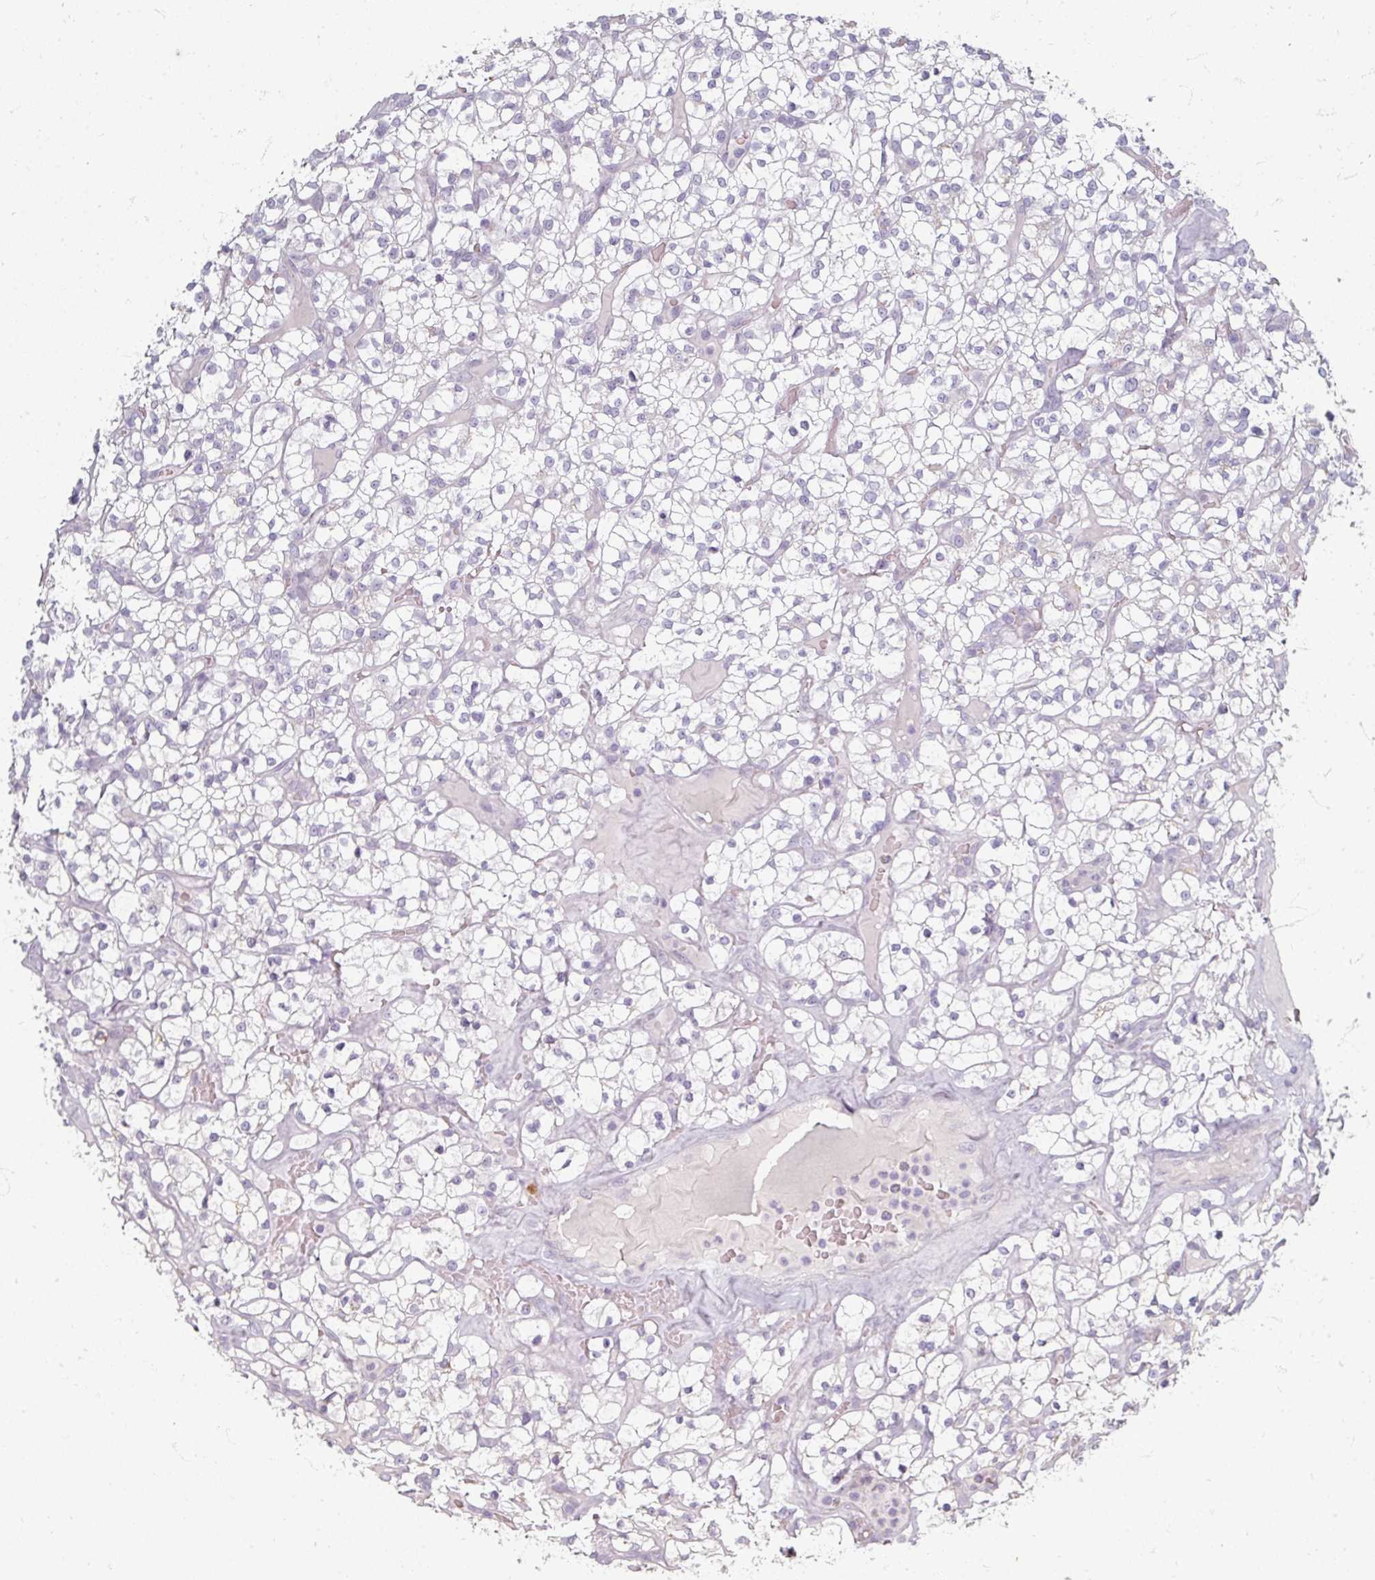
{"staining": {"intensity": "negative", "quantity": "none", "location": "none"}, "tissue": "renal cancer", "cell_type": "Tumor cells", "image_type": "cancer", "snomed": [{"axis": "morphology", "description": "Adenocarcinoma, NOS"}, {"axis": "topography", "description": "Kidney"}], "caption": "Renal cancer stained for a protein using immunohistochemistry exhibits no positivity tumor cells.", "gene": "ZNF878", "patient": {"sex": "female", "age": 64}}